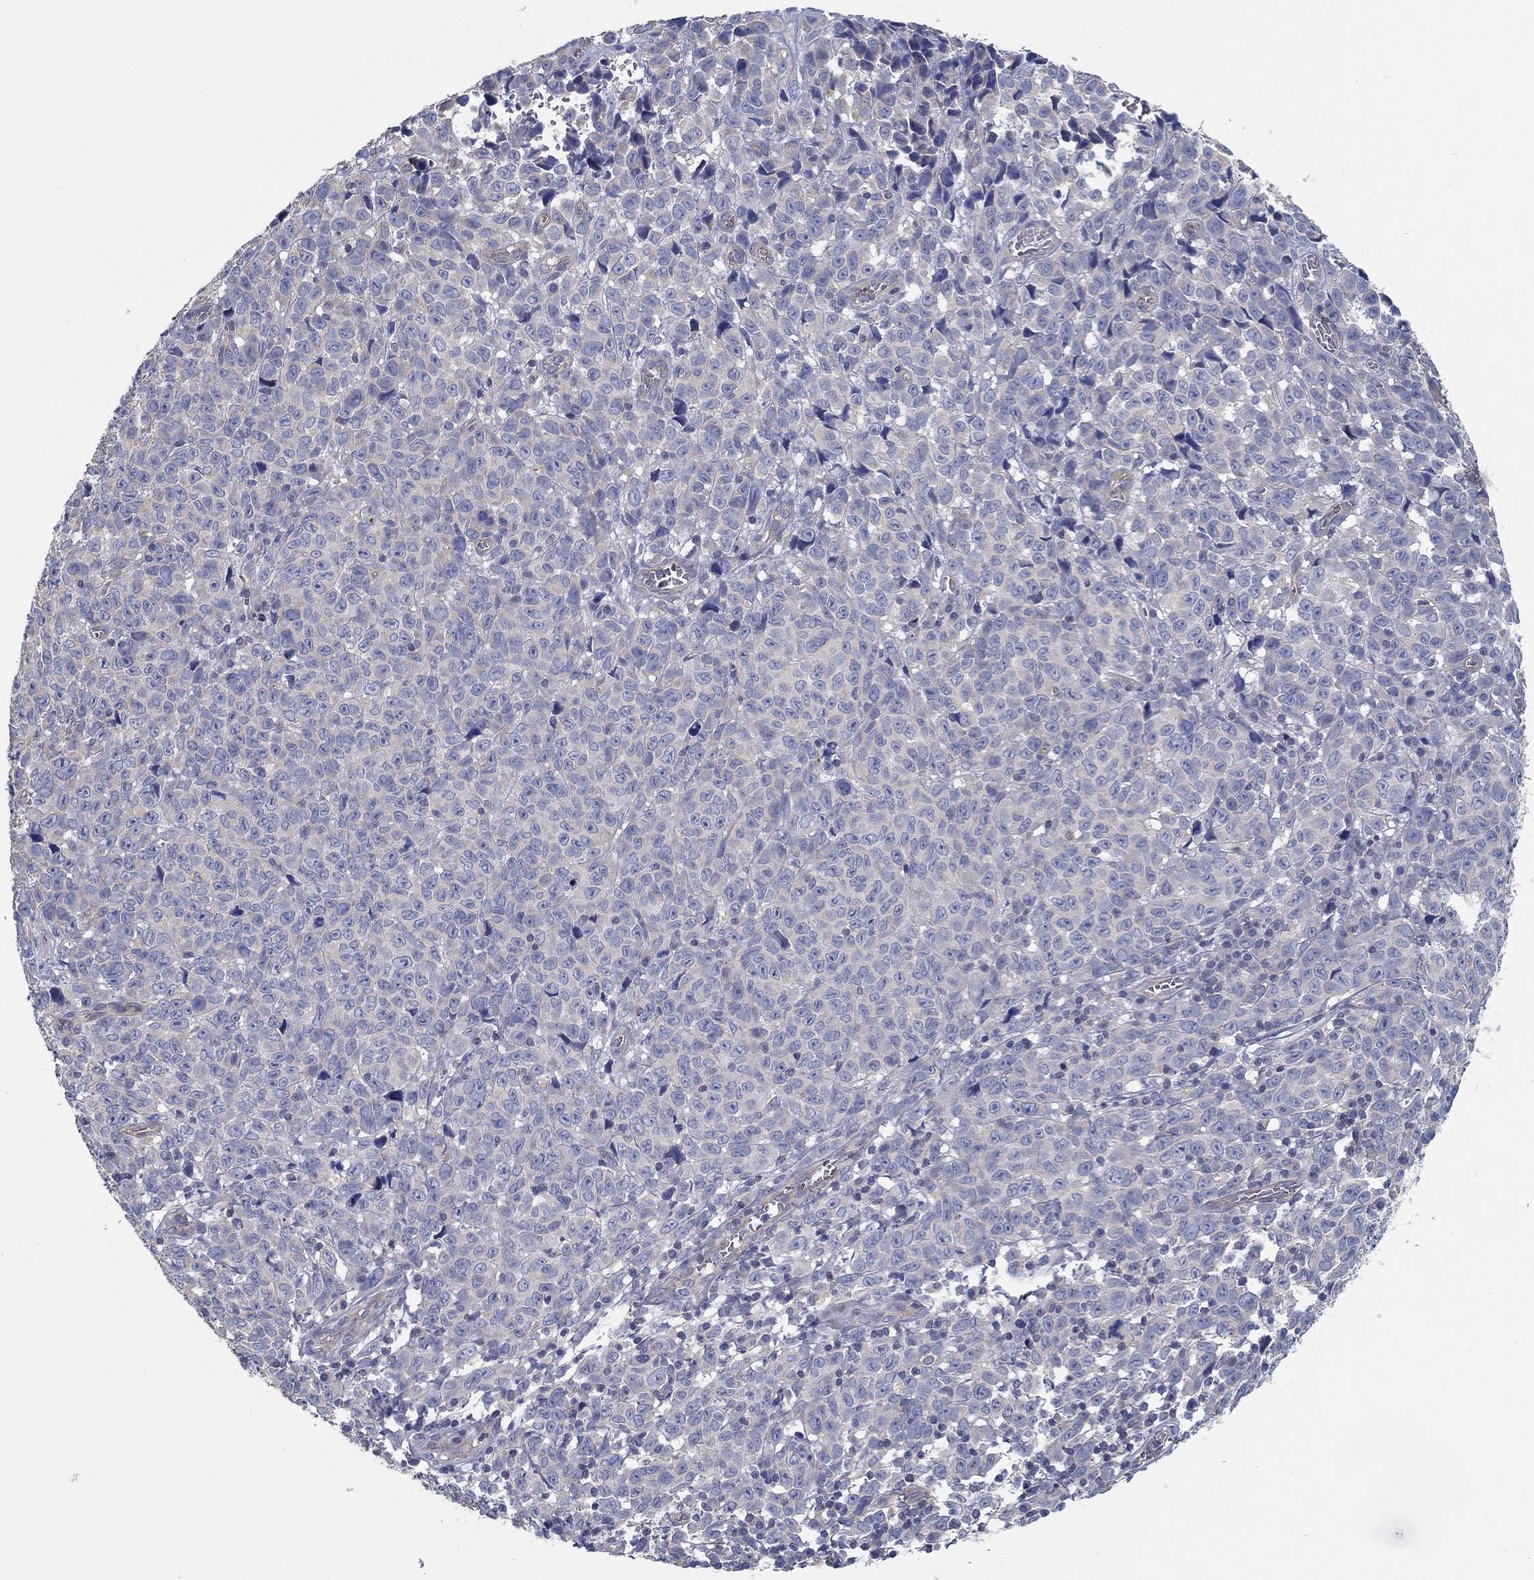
{"staining": {"intensity": "negative", "quantity": "none", "location": "none"}, "tissue": "melanoma", "cell_type": "Tumor cells", "image_type": "cancer", "snomed": [{"axis": "morphology", "description": "Malignant melanoma, NOS"}, {"axis": "topography", "description": "Vulva, labia, clitoris and Bartholin´s gland, NO"}], "caption": "This is a image of immunohistochemistry staining of malignant melanoma, which shows no positivity in tumor cells. (Brightfield microscopy of DAB (3,3'-diaminobenzidine) immunohistochemistry (IHC) at high magnification).", "gene": "BBOF1", "patient": {"sex": "female", "age": 75}}